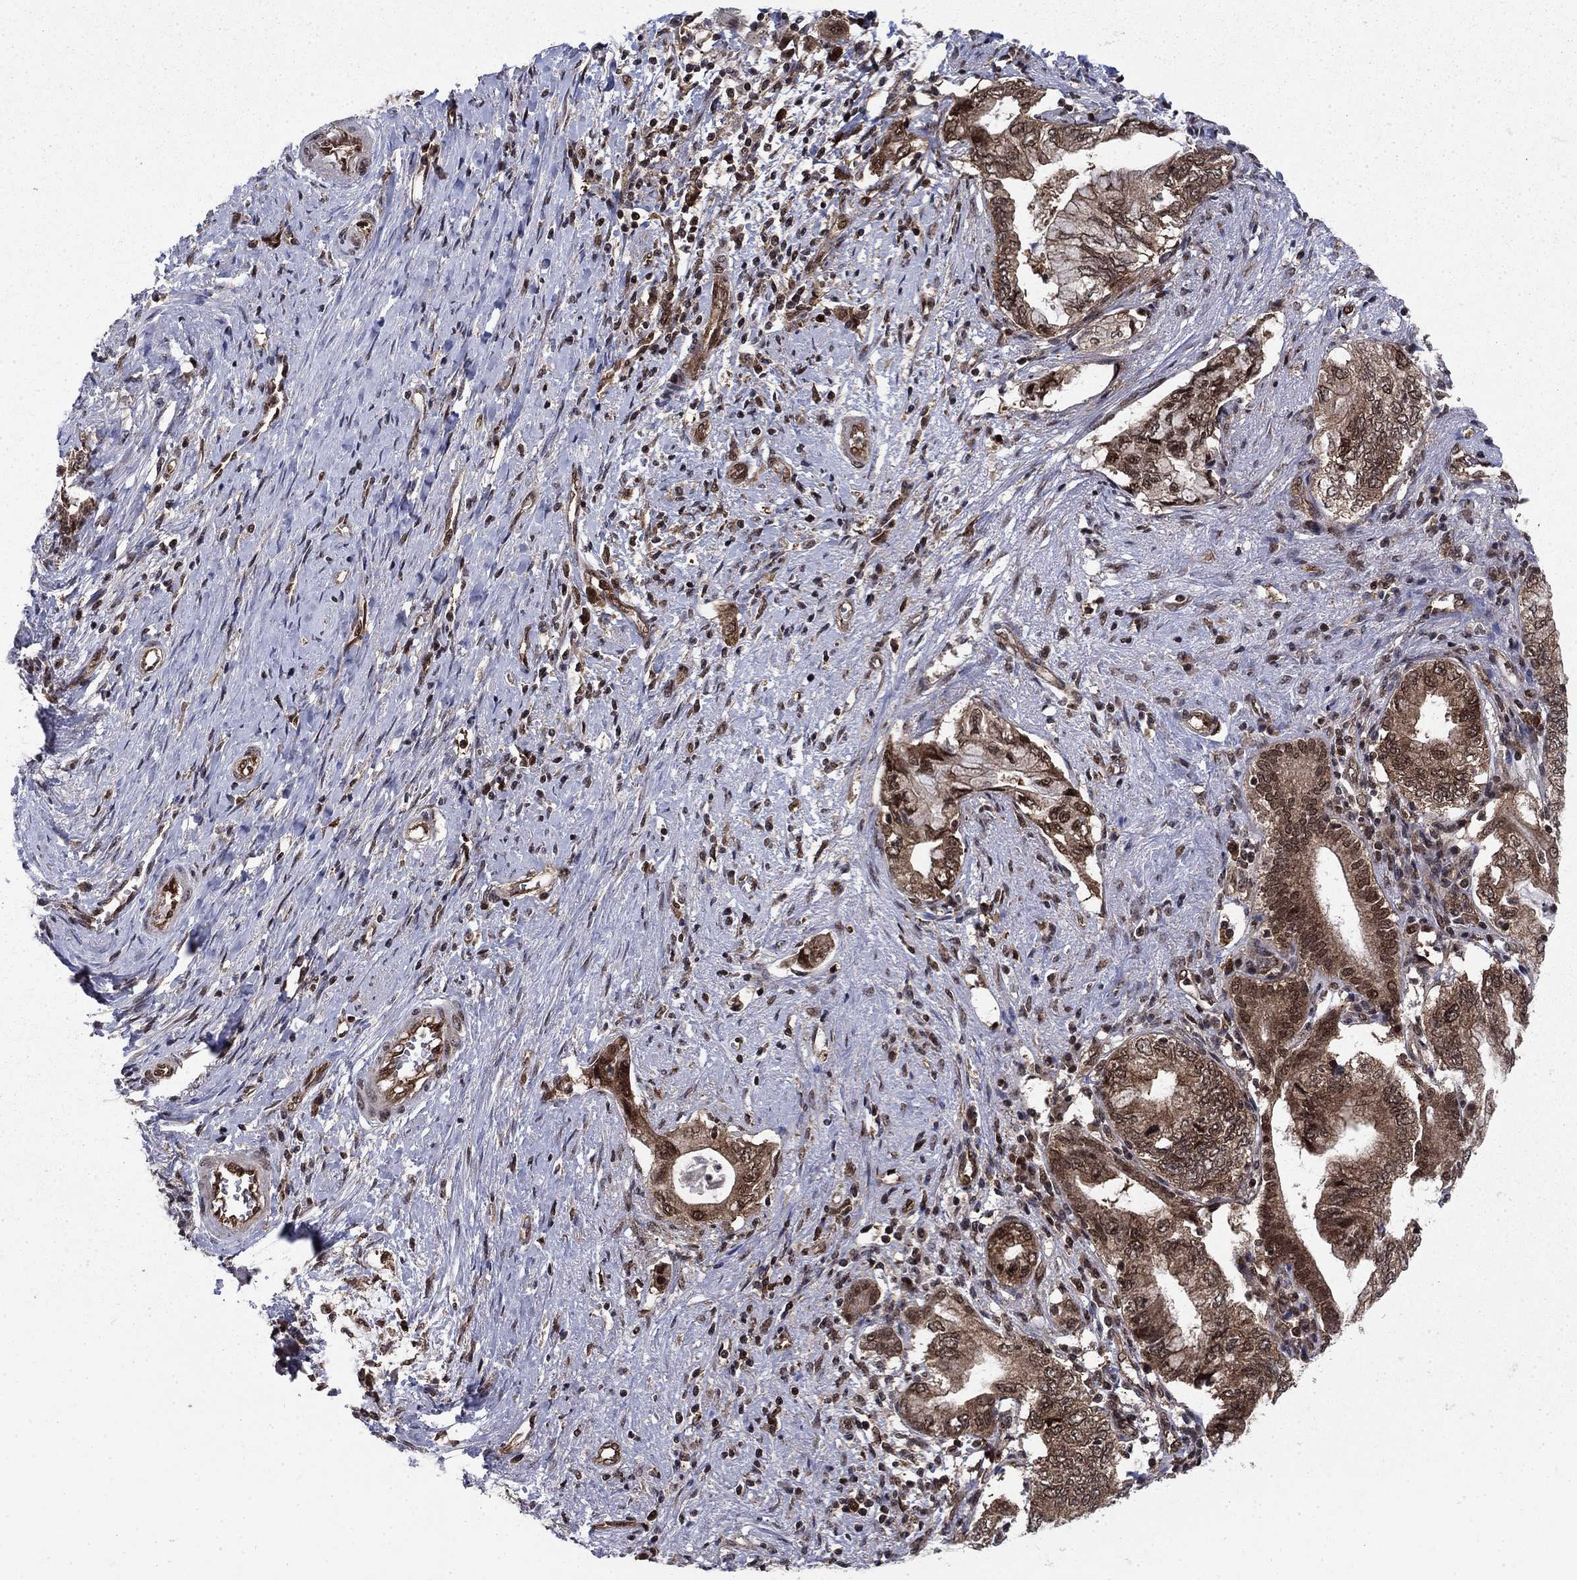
{"staining": {"intensity": "moderate", "quantity": ">75%", "location": "cytoplasmic/membranous,nuclear"}, "tissue": "pancreatic cancer", "cell_type": "Tumor cells", "image_type": "cancer", "snomed": [{"axis": "morphology", "description": "Adenocarcinoma, NOS"}, {"axis": "topography", "description": "Pancreas"}], "caption": "Immunohistochemical staining of human pancreatic cancer exhibits medium levels of moderate cytoplasmic/membranous and nuclear staining in approximately >75% of tumor cells.", "gene": "DNAJA1", "patient": {"sex": "female", "age": 73}}